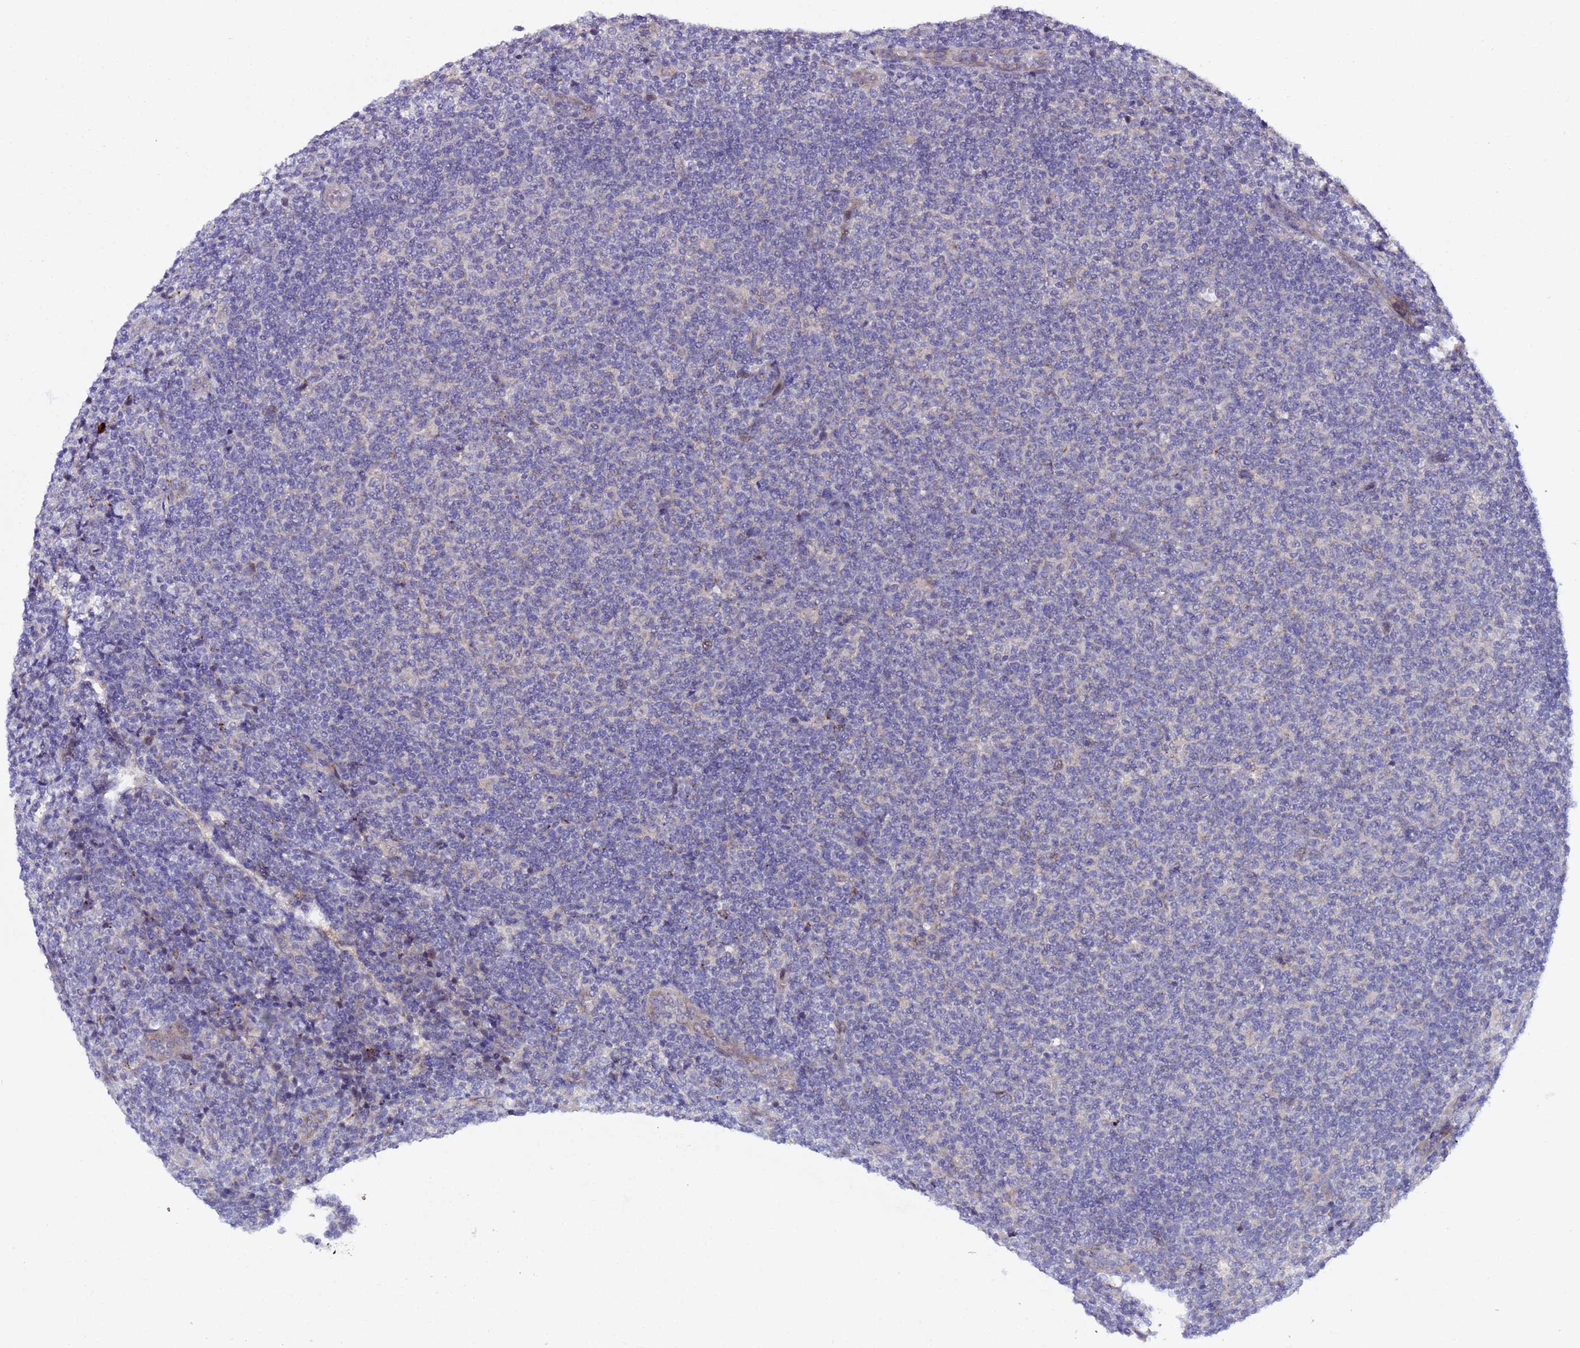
{"staining": {"intensity": "negative", "quantity": "none", "location": "none"}, "tissue": "lymphoma", "cell_type": "Tumor cells", "image_type": "cancer", "snomed": [{"axis": "morphology", "description": "Malignant lymphoma, non-Hodgkin's type, Low grade"}, {"axis": "topography", "description": "Lymph node"}], "caption": "This is an immunohistochemistry (IHC) photomicrograph of lymphoma. There is no expression in tumor cells.", "gene": "PLXDC2", "patient": {"sex": "male", "age": 66}}